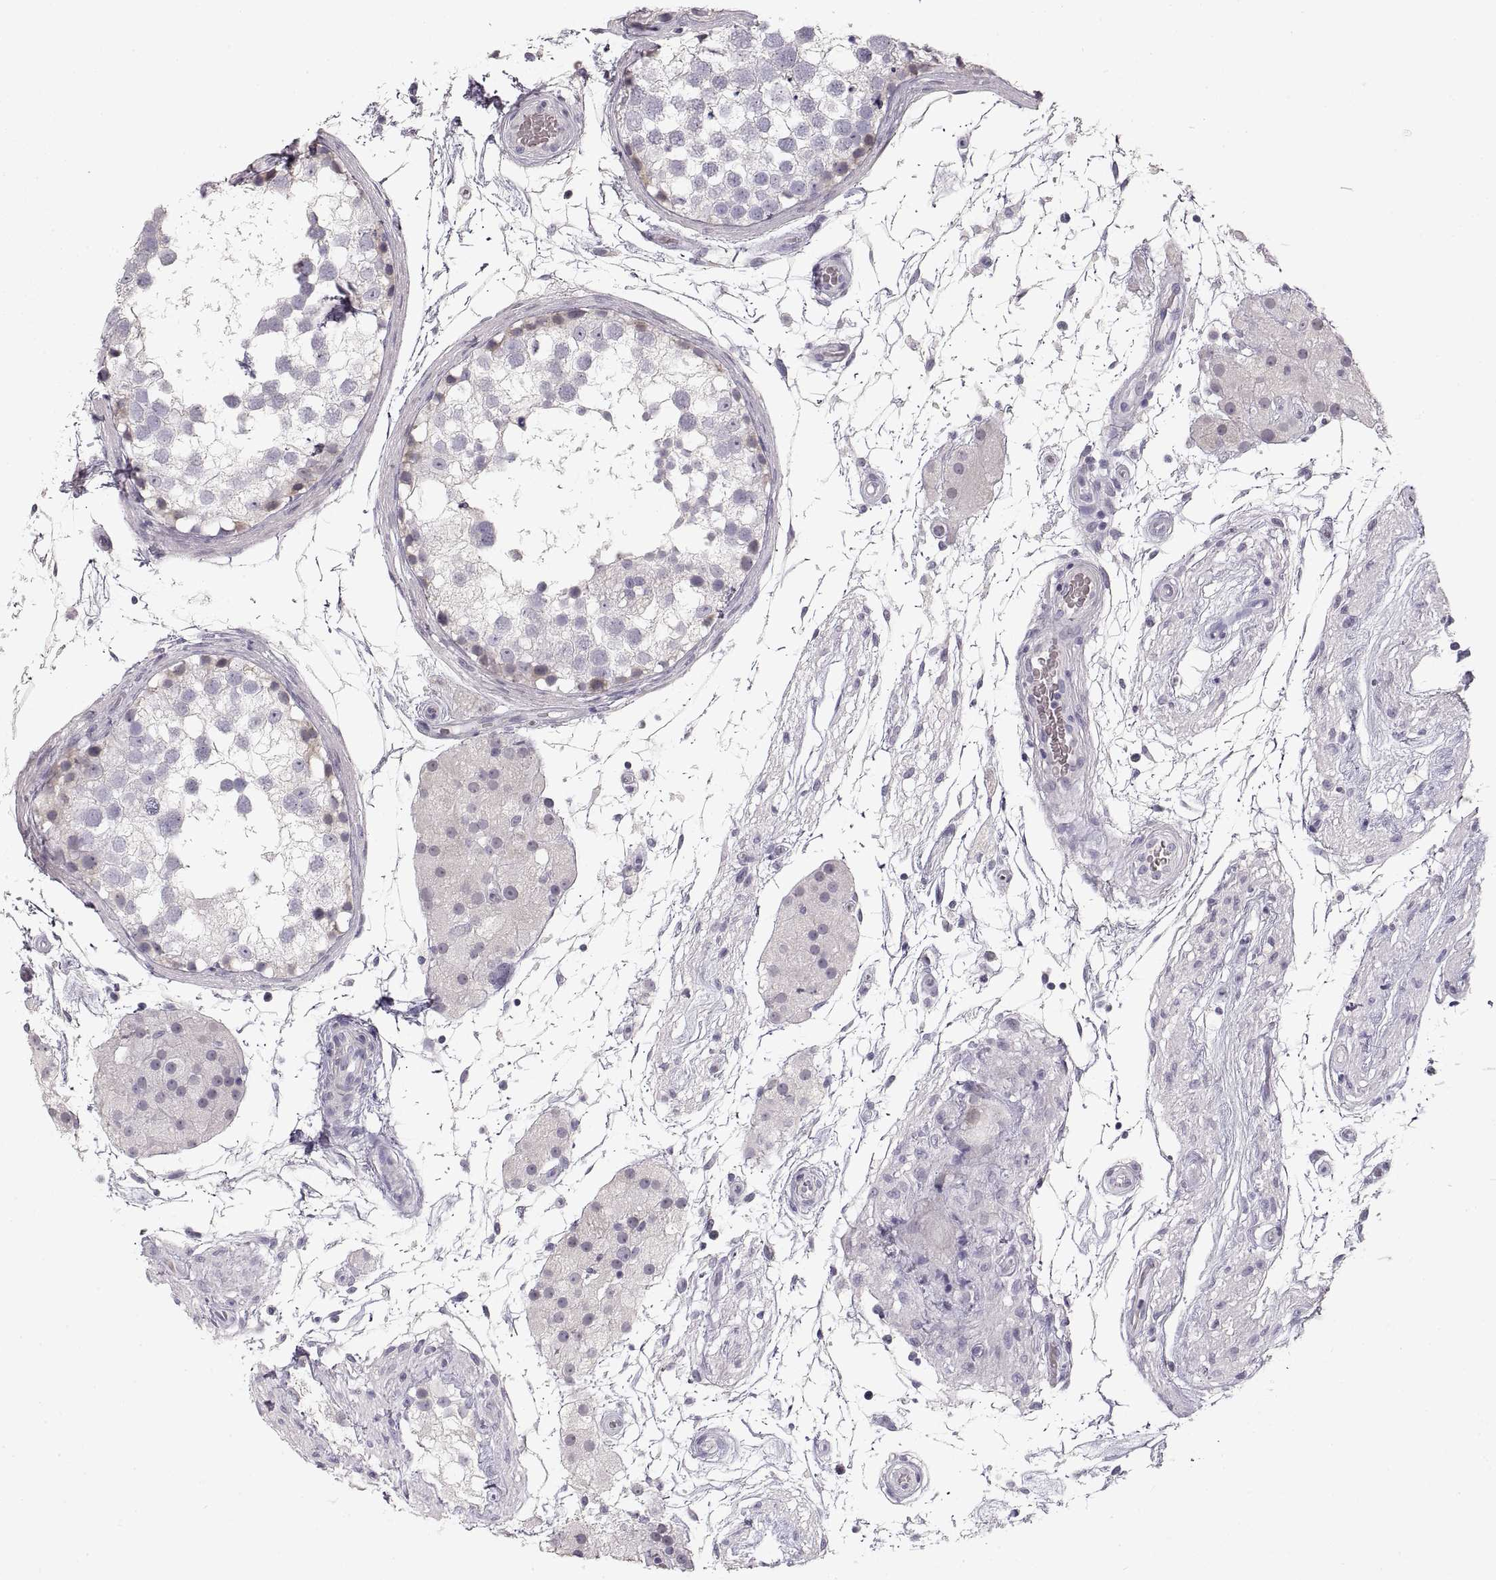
{"staining": {"intensity": "negative", "quantity": "none", "location": "none"}, "tissue": "testis", "cell_type": "Cells in seminiferous ducts", "image_type": "normal", "snomed": [{"axis": "morphology", "description": "Normal tissue, NOS"}, {"axis": "morphology", "description": "Seminoma, NOS"}, {"axis": "topography", "description": "Testis"}], "caption": "Immunohistochemistry of normal testis demonstrates no positivity in cells in seminiferous ducts. (Brightfield microscopy of DAB (3,3'-diaminobenzidine) immunohistochemistry at high magnification).", "gene": "PCSK2", "patient": {"sex": "male", "age": 65}}